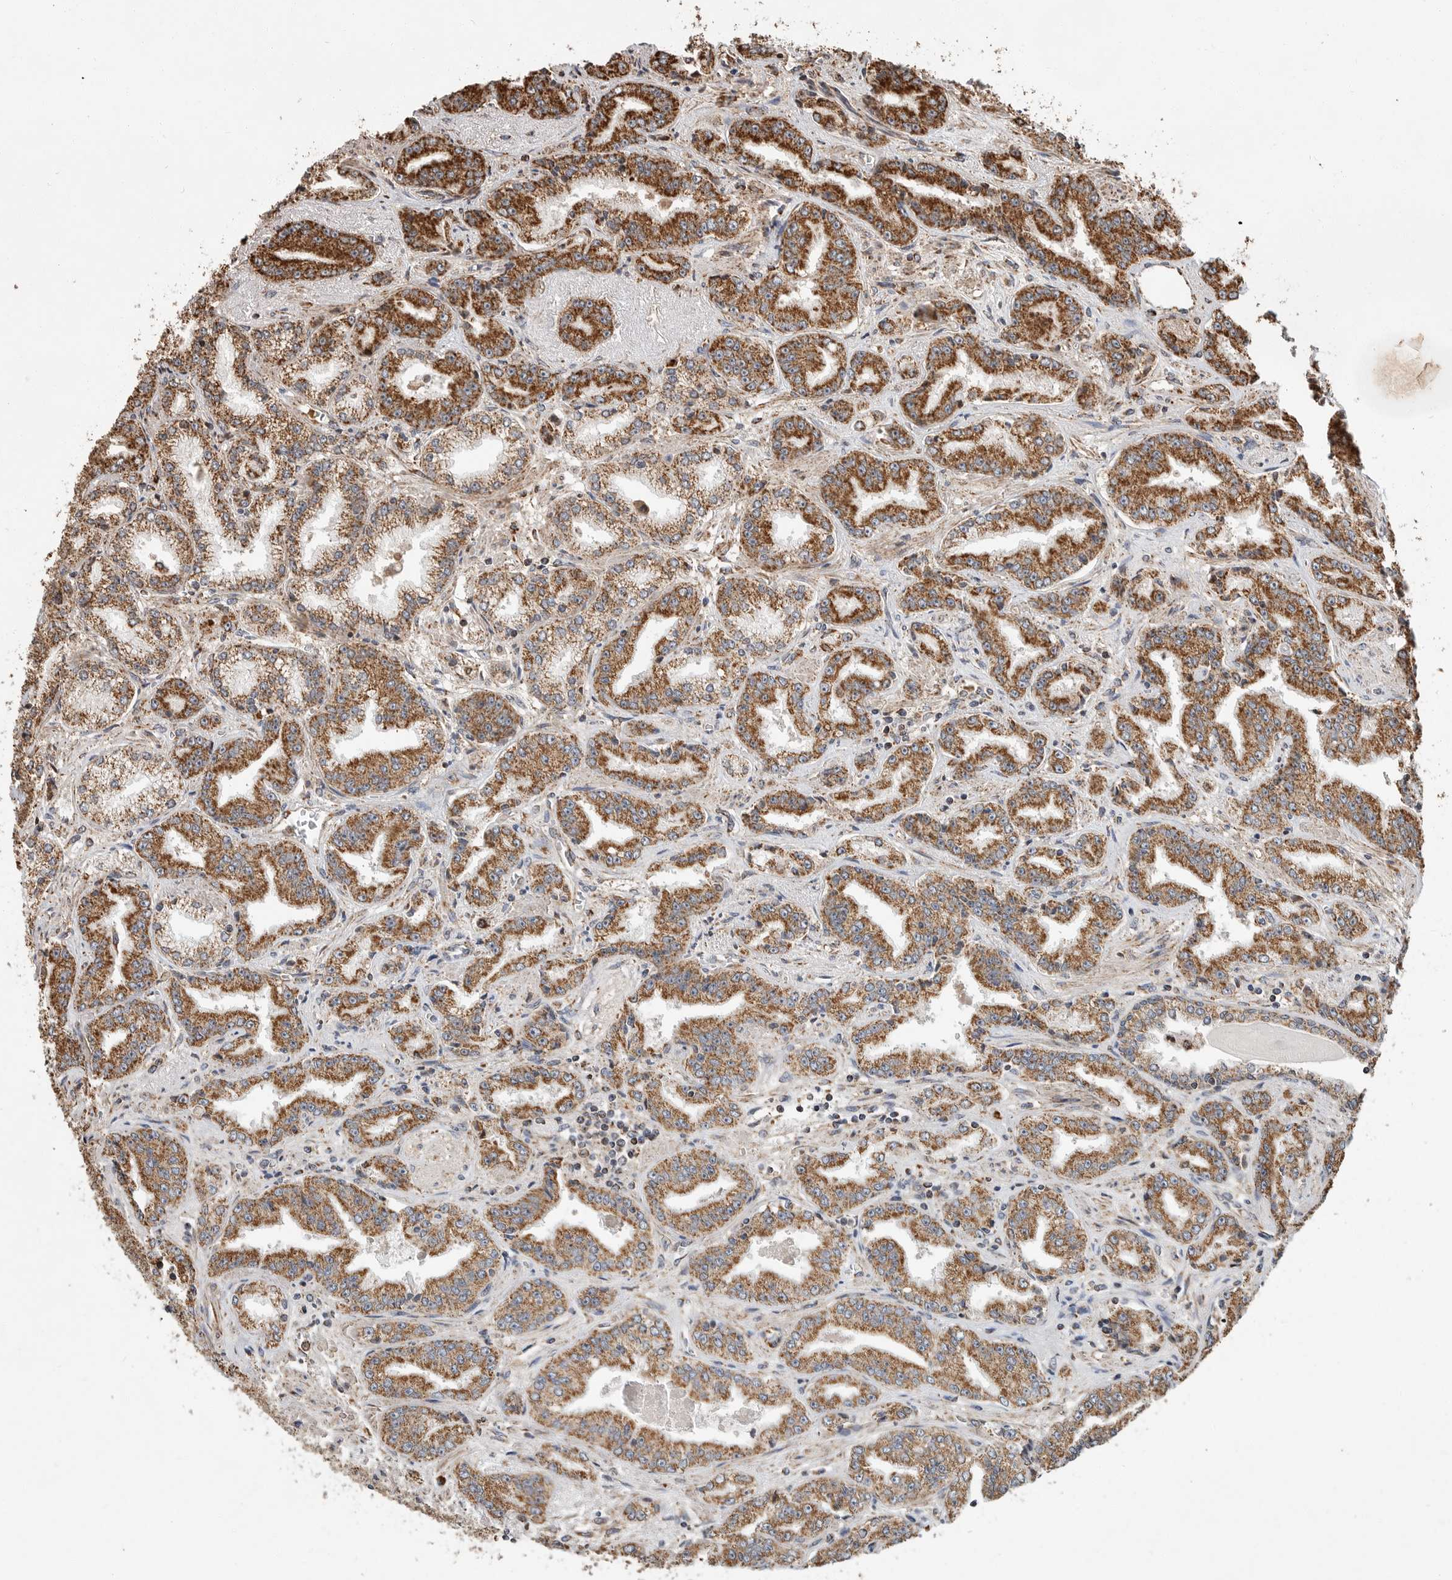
{"staining": {"intensity": "moderate", "quantity": ">75%", "location": "cytoplasmic/membranous"}, "tissue": "prostate cancer", "cell_type": "Tumor cells", "image_type": "cancer", "snomed": [{"axis": "morphology", "description": "Adenocarcinoma, High grade"}, {"axis": "topography", "description": "Prostate"}], "caption": "Prostate cancer was stained to show a protein in brown. There is medium levels of moderate cytoplasmic/membranous expression in approximately >75% of tumor cells.", "gene": "GCNT2", "patient": {"sex": "male", "age": 71}}